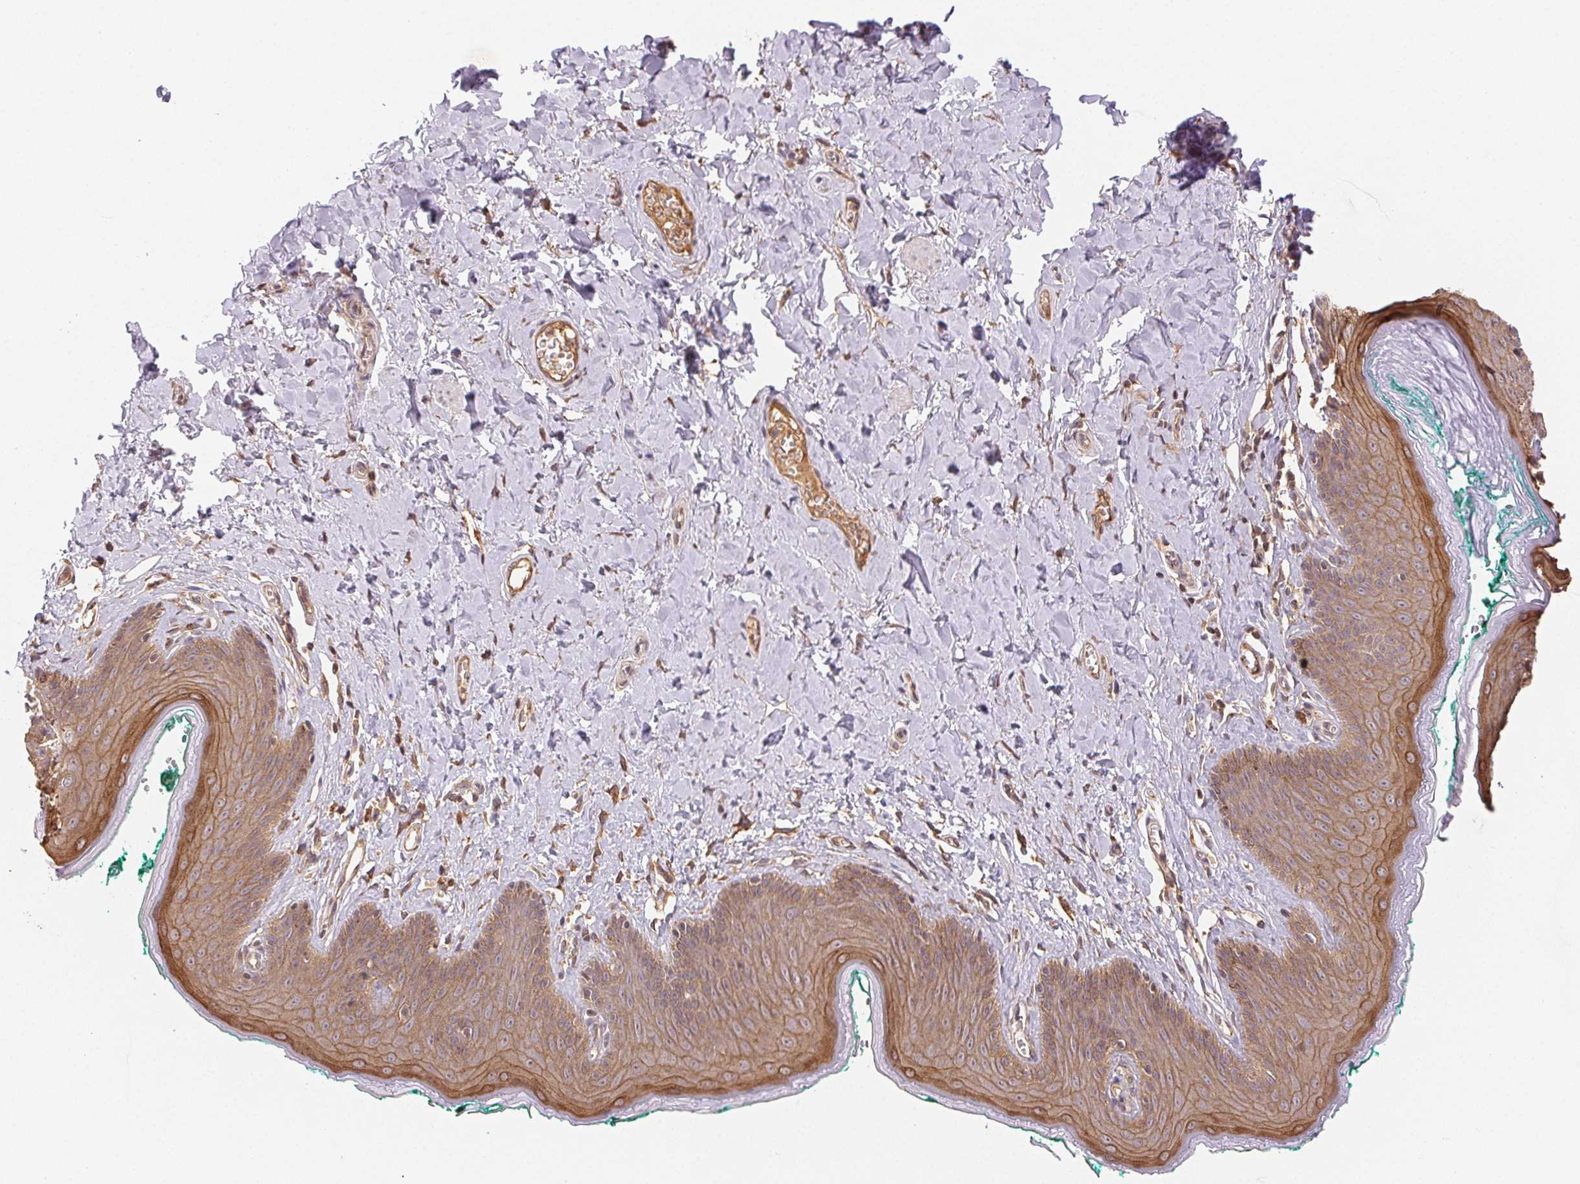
{"staining": {"intensity": "moderate", "quantity": ">75%", "location": "cytoplasmic/membranous"}, "tissue": "skin", "cell_type": "Epidermal cells", "image_type": "normal", "snomed": [{"axis": "morphology", "description": "Normal tissue, NOS"}, {"axis": "topography", "description": "Vulva"}, {"axis": "topography", "description": "Peripheral nerve tissue"}], "caption": "The micrograph displays immunohistochemical staining of benign skin. There is moderate cytoplasmic/membranous positivity is seen in approximately >75% of epidermal cells.", "gene": "MAPKAPK2", "patient": {"sex": "female", "age": 66}}